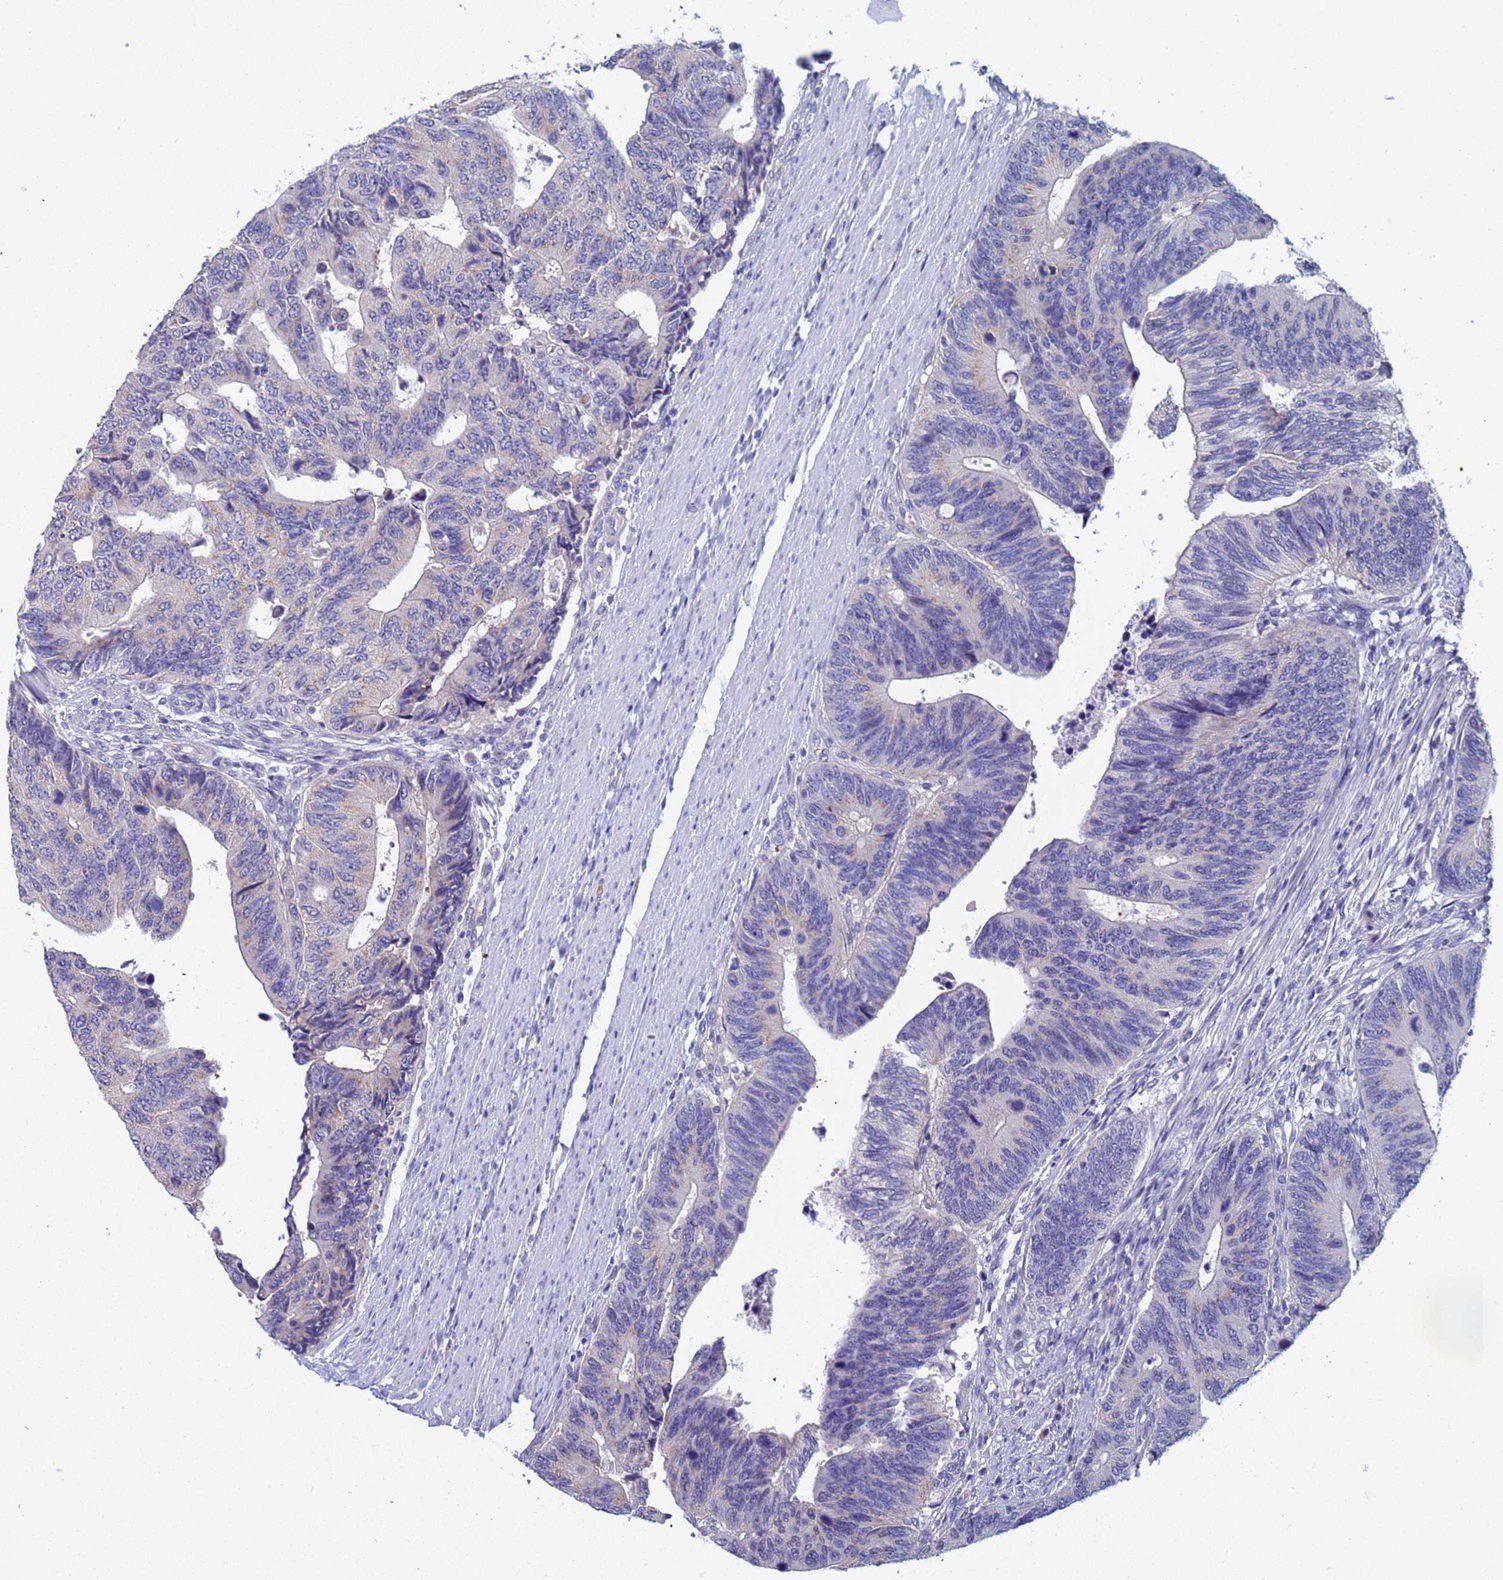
{"staining": {"intensity": "negative", "quantity": "none", "location": "none"}, "tissue": "colorectal cancer", "cell_type": "Tumor cells", "image_type": "cancer", "snomed": [{"axis": "morphology", "description": "Adenocarcinoma, NOS"}, {"axis": "topography", "description": "Colon"}], "caption": "There is no significant positivity in tumor cells of colorectal adenocarcinoma.", "gene": "IHO1", "patient": {"sex": "male", "age": 87}}